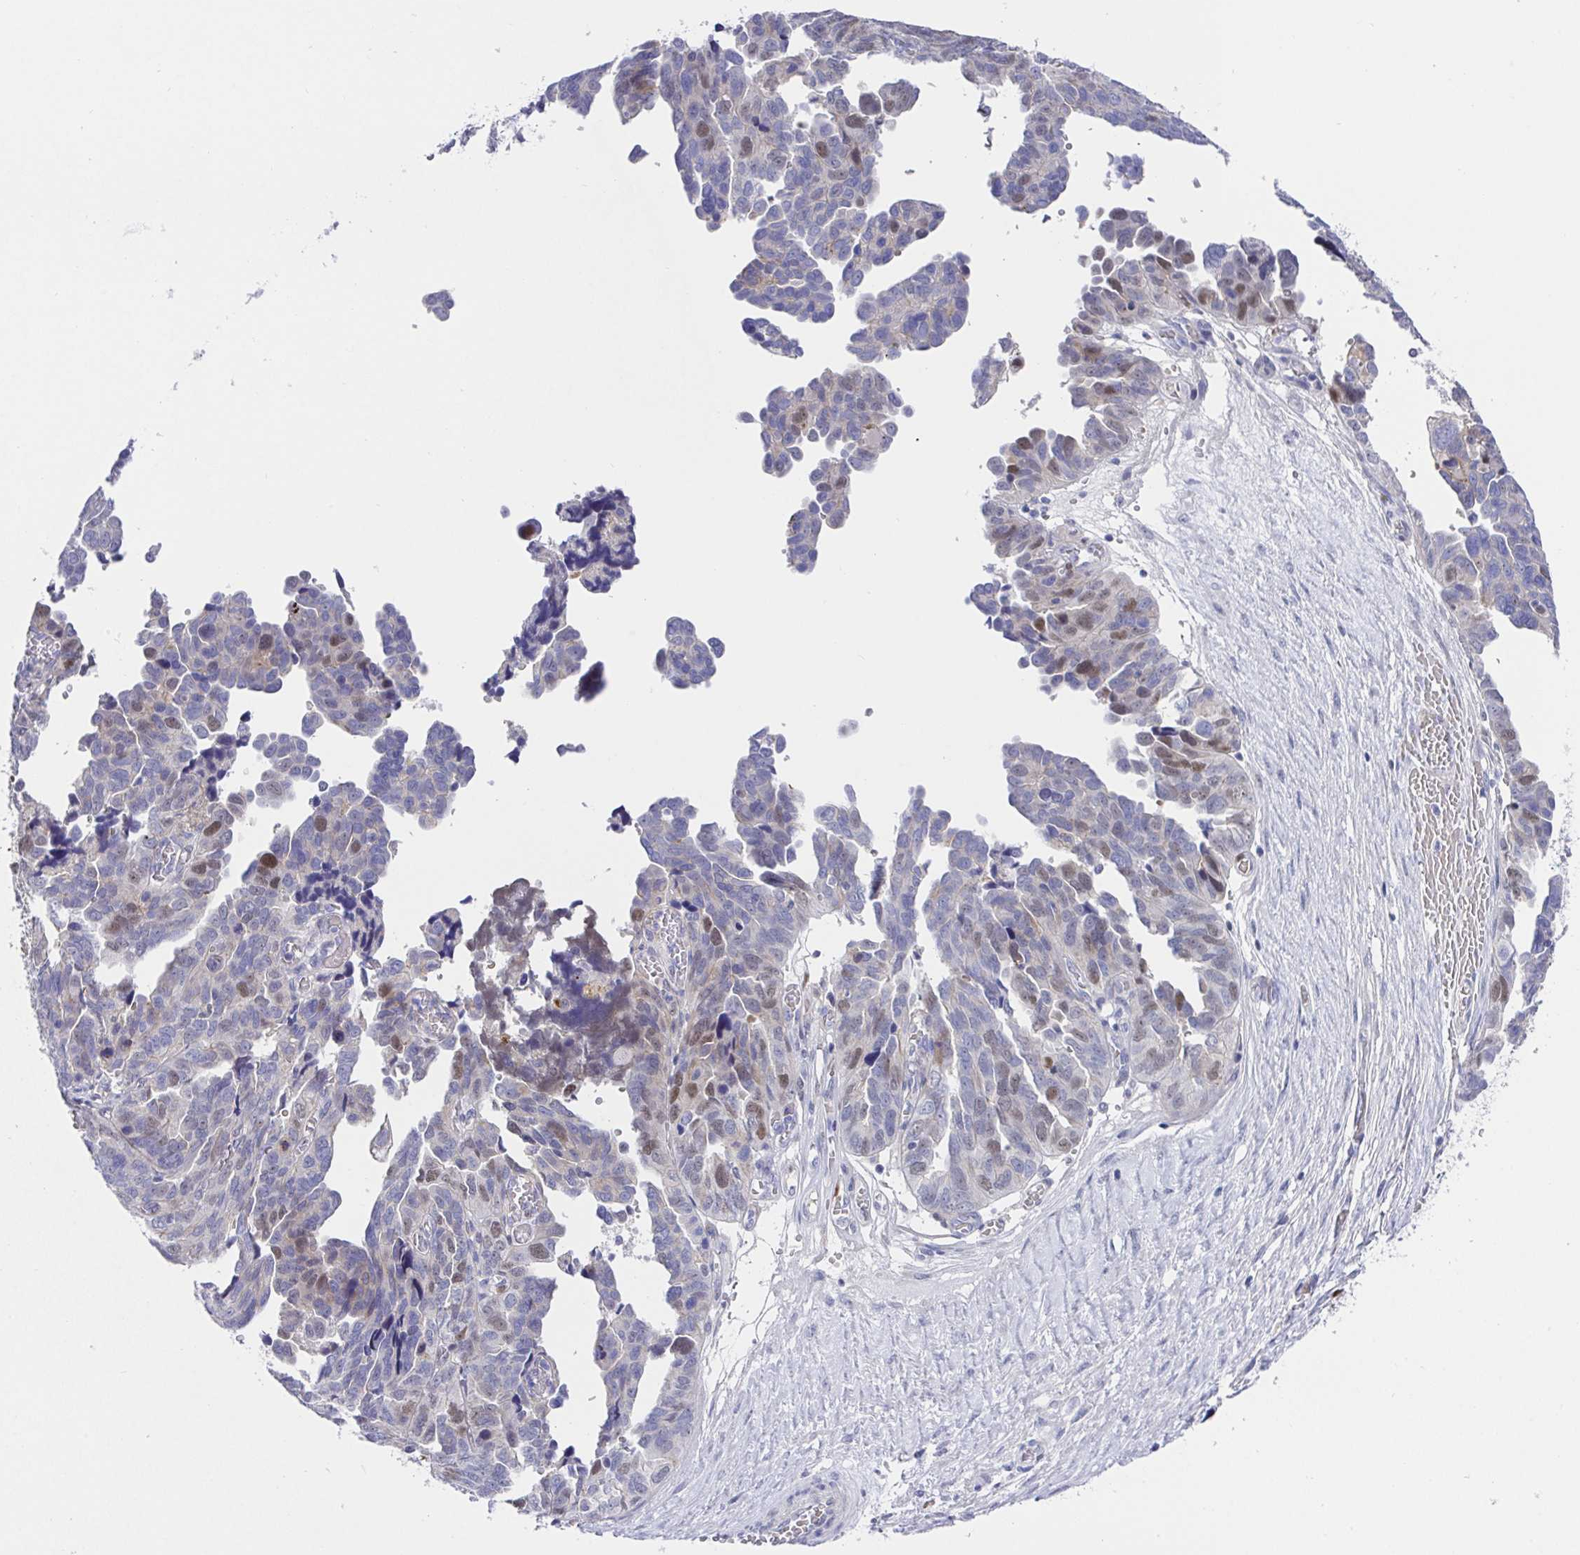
{"staining": {"intensity": "weak", "quantity": "<25%", "location": "nuclear"}, "tissue": "ovarian cancer", "cell_type": "Tumor cells", "image_type": "cancer", "snomed": [{"axis": "morphology", "description": "Cystadenocarcinoma, serous, NOS"}, {"axis": "topography", "description": "Ovary"}], "caption": "This is an immunohistochemistry image of ovarian cancer. There is no staining in tumor cells.", "gene": "TIMELESS", "patient": {"sex": "female", "age": 64}}